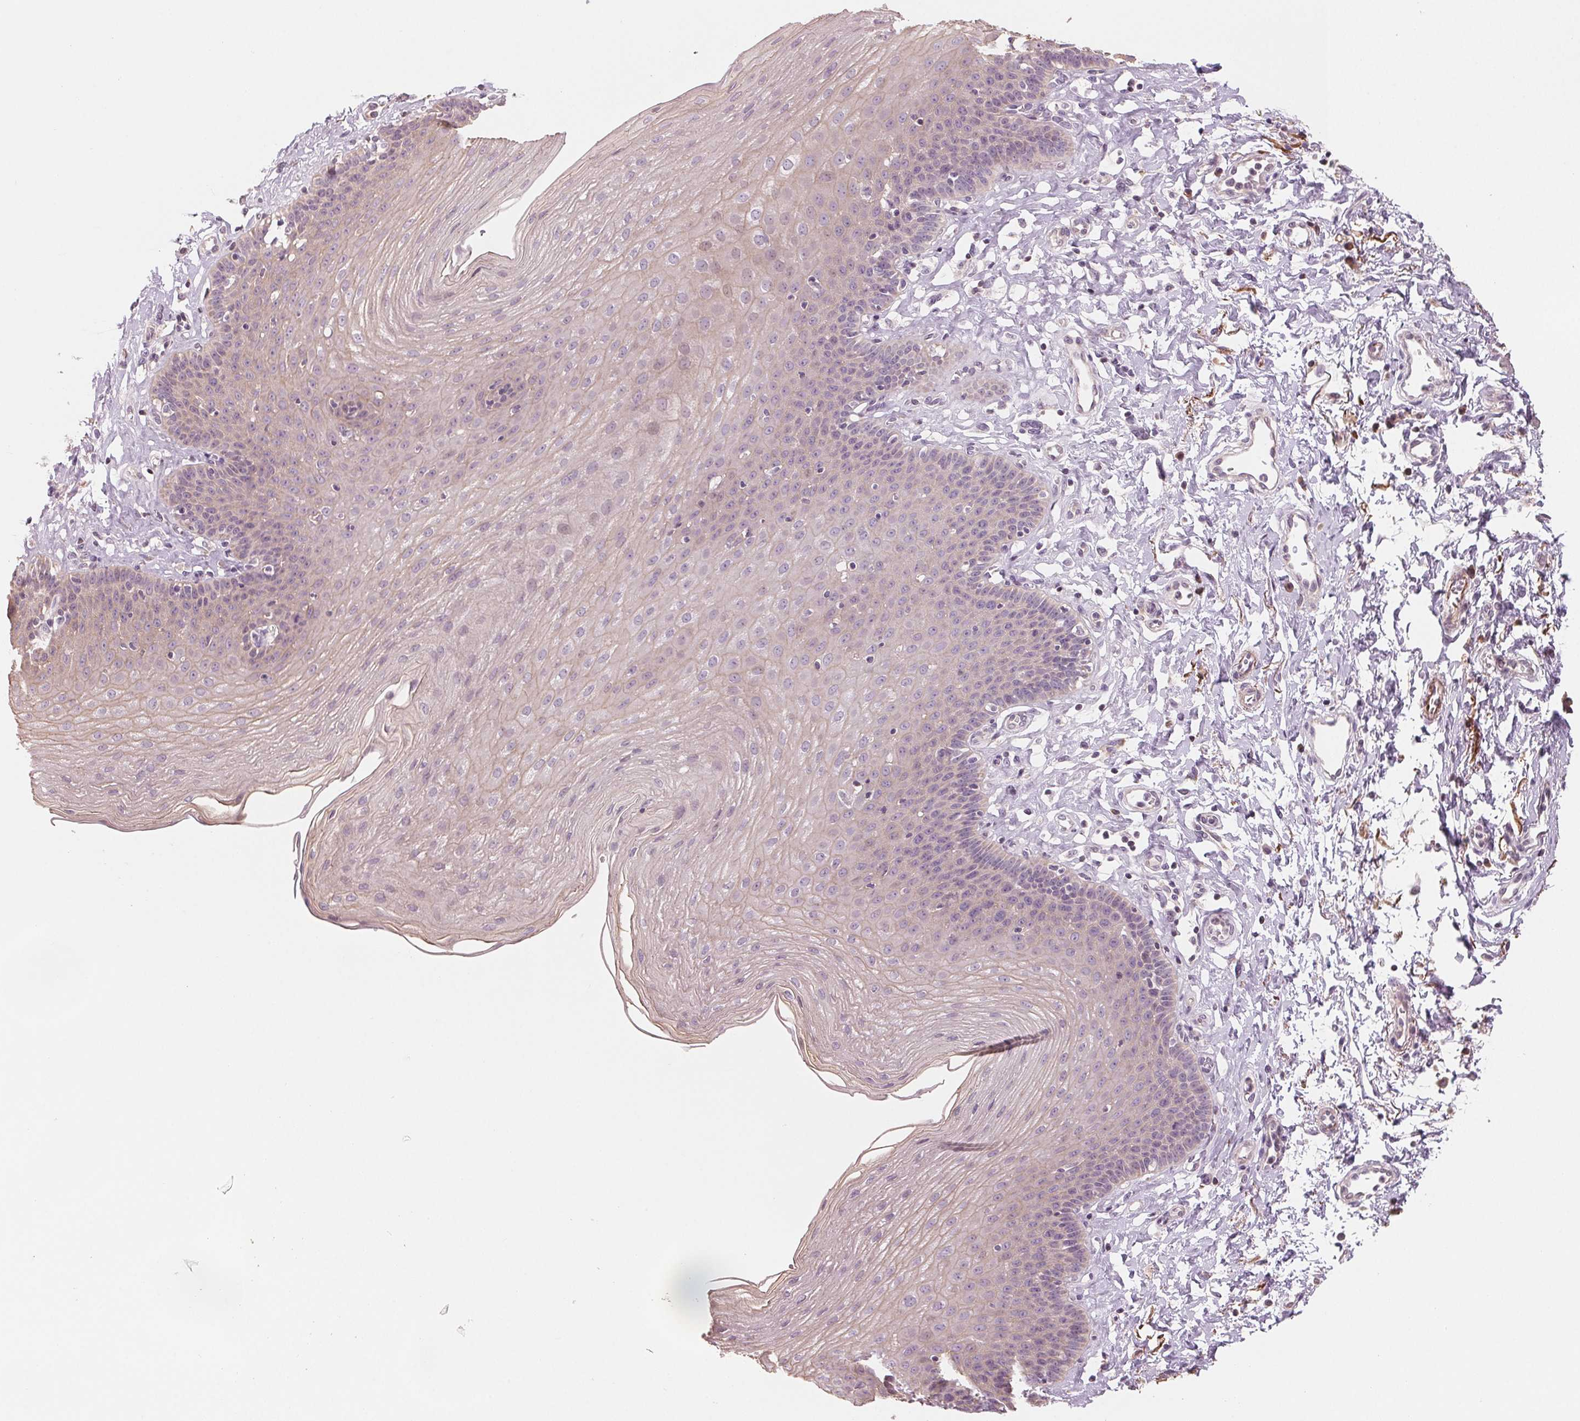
{"staining": {"intensity": "negative", "quantity": "none", "location": "none"}, "tissue": "esophagus", "cell_type": "Squamous epithelial cells", "image_type": "normal", "snomed": [{"axis": "morphology", "description": "Normal tissue, NOS"}, {"axis": "topography", "description": "Esophagus"}], "caption": "Protein analysis of benign esophagus displays no significant positivity in squamous epithelial cells.", "gene": "VTCN1", "patient": {"sex": "female", "age": 81}}